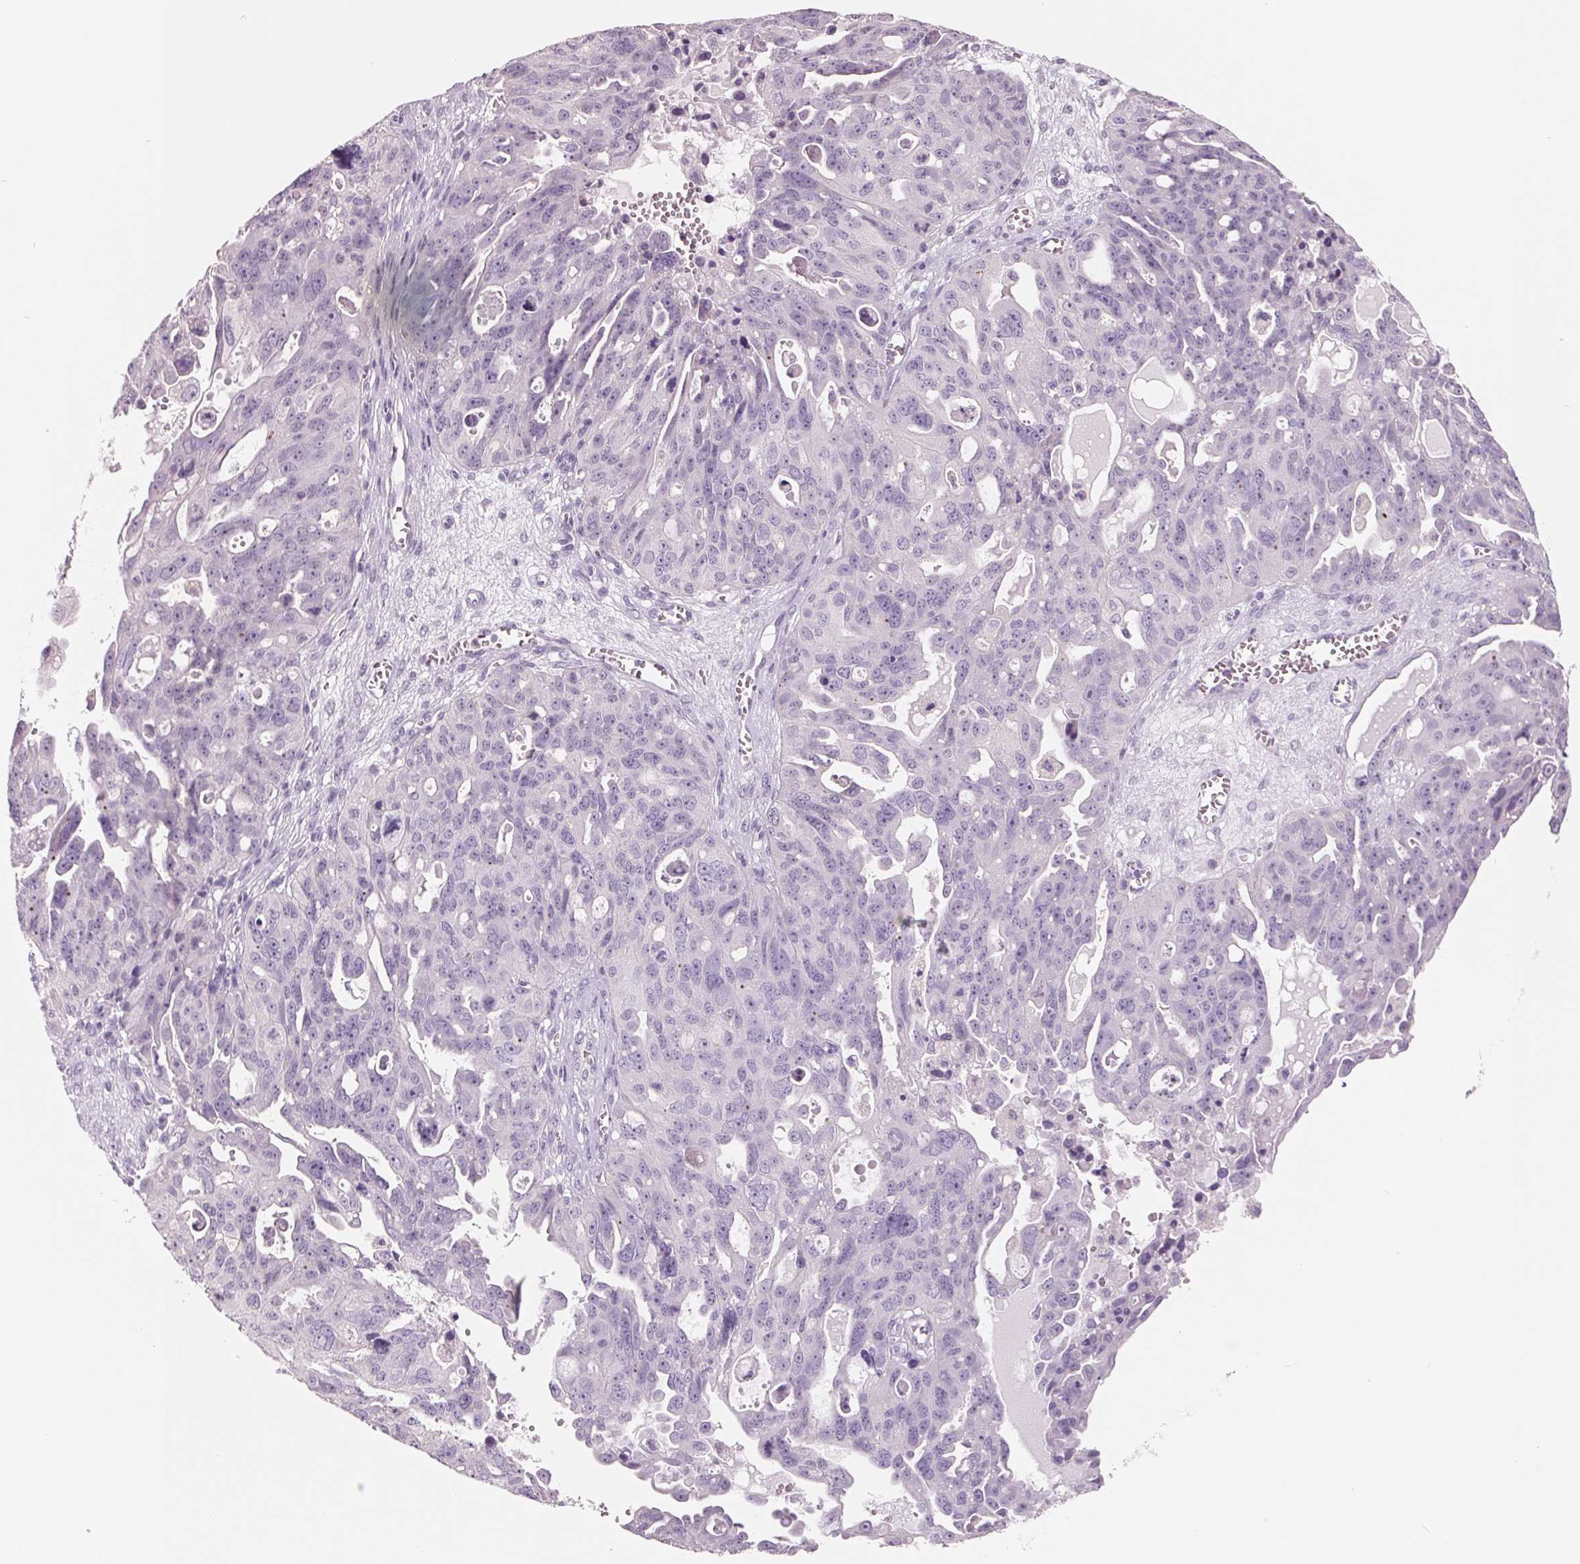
{"staining": {"intensity": "negative", "quantity": "none", "location": "none"}, "tissue": "ovarian cancer", "cell_type": "Tumor cells", "image_type": "cancer", "snomed": [{"axis": "morphology", "description": "Carcinoma, endometroid"}, {"axis": "topography", "description": "Ovary"}], "caption": "Immunohistochemistry (IHC) micrograph of human endometroid carcinoma (ovarian) stained for a protein (brown), which reveals no expression in tumor cells.", "gene": "FTCD", "patient": {"sex": "female", "age": 70}}